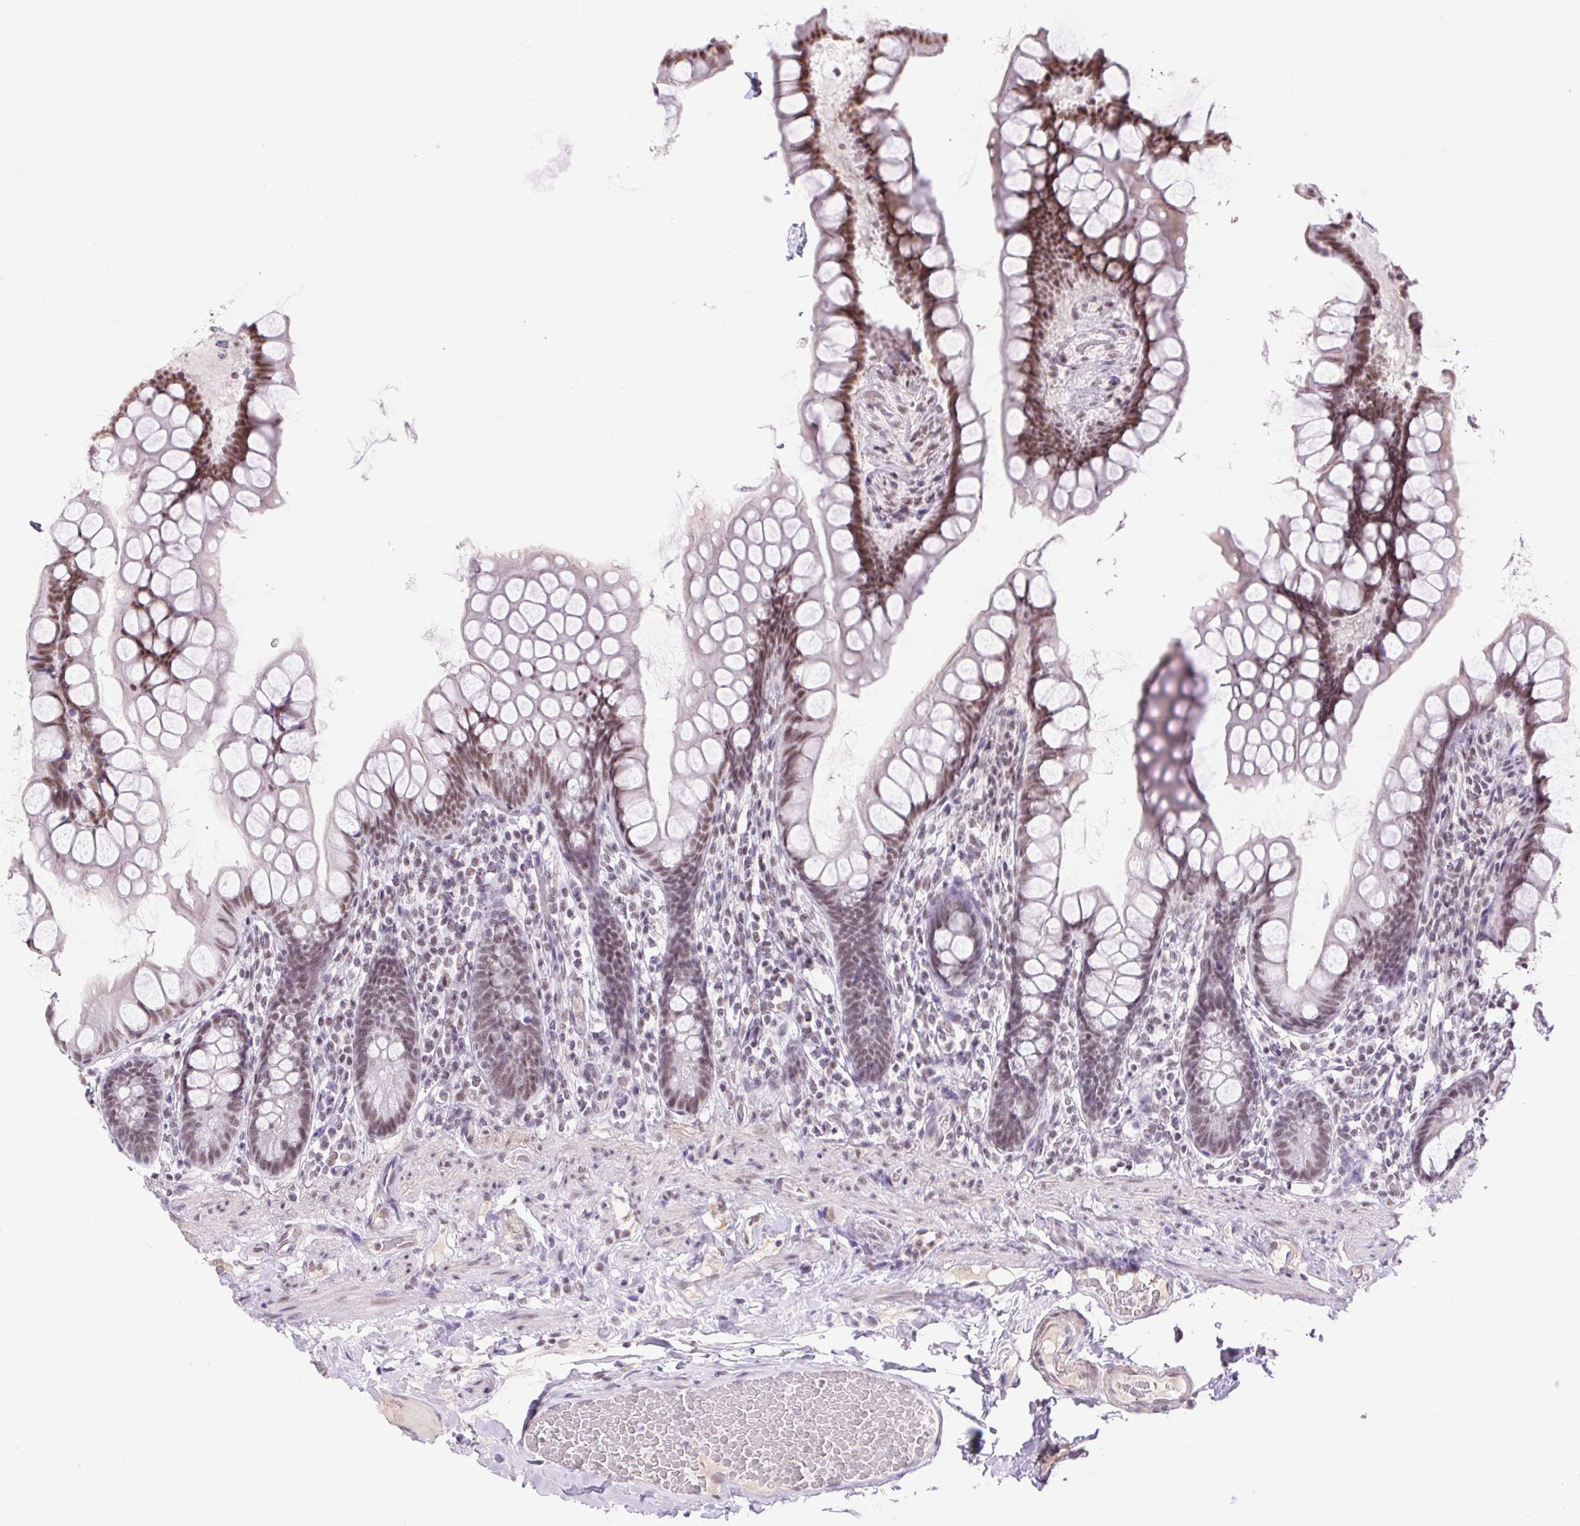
{"staining": {"intensity": "moderate", "quantity": "25%-75%", "location": "nuclear"}, "tissue": "small intestine", "cell_type": "Glandular cells", "image_type": "normal", "snomed": [{"axis": "morphology", "description": "Normal tissue, NOS"}, {"axis": "topography", "description": "Small intestine"}], "caption": "Unremarkable small intestine demonstrates moderate nuclear positivity in about 25%-75% of glandular cells, visualized by immunohistochemistry.", "gene": "DDX17", "patient": {"sex": "male", "age": 70}}